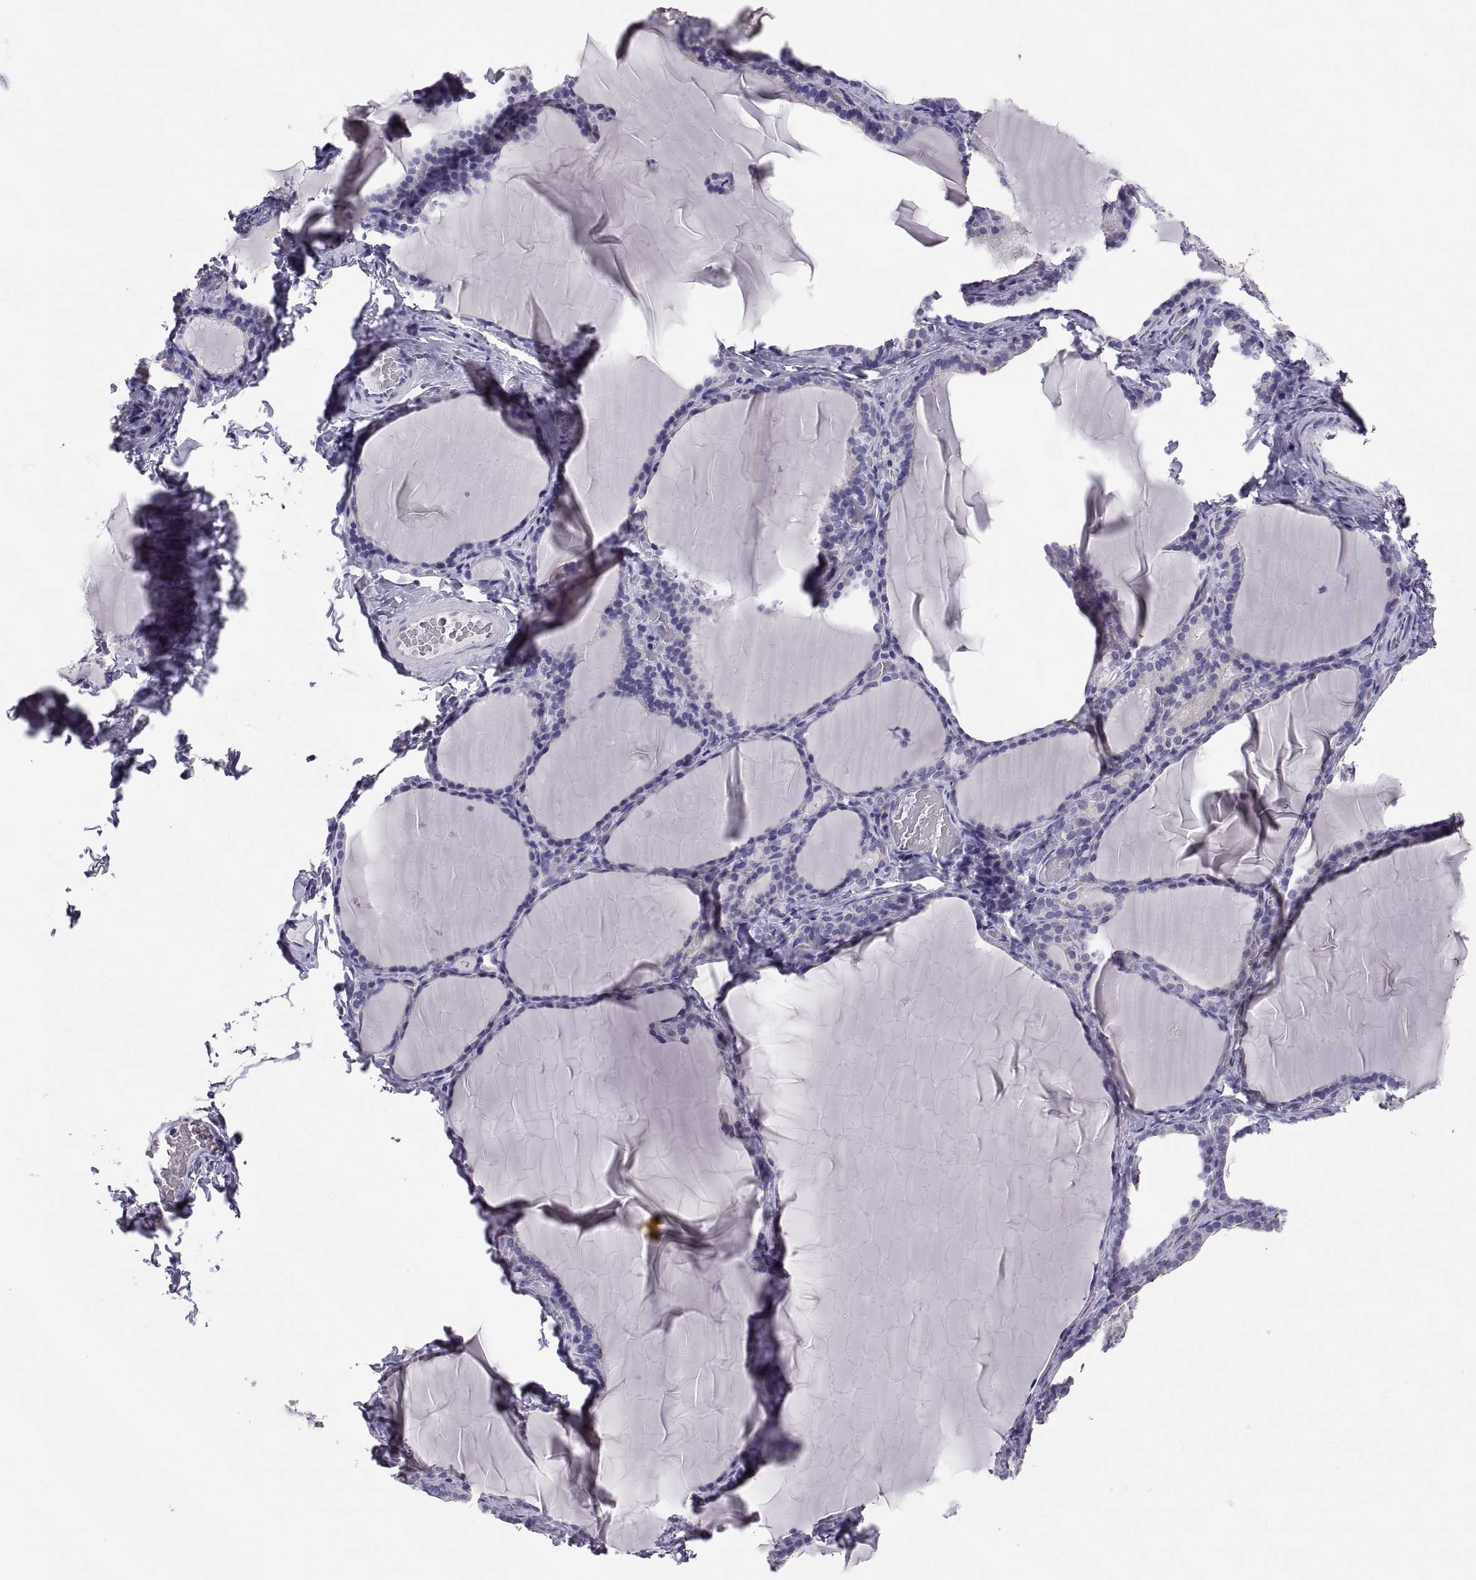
{"staining": {"intensity": "negative", "quantity": "none", "location": "none"}, "tissue": "thyroid gland", "cell_type": "Glandular cells", "image_type": "normal", "snomed": [{"axis": "morphology", "description": "Normal tissue, NOS"}, {"axis": "morphology", "description": "Hyperplasia, NOS"}, {"axis": "topography", "description": "Thyroid gland"}], "caption": "Human thyroid gland stained for a protein using immunohistochemistry exhibits no positivity in glandular cells.", "gene": "TNNC1", "patient": {"sex": "female", "age": 27}}